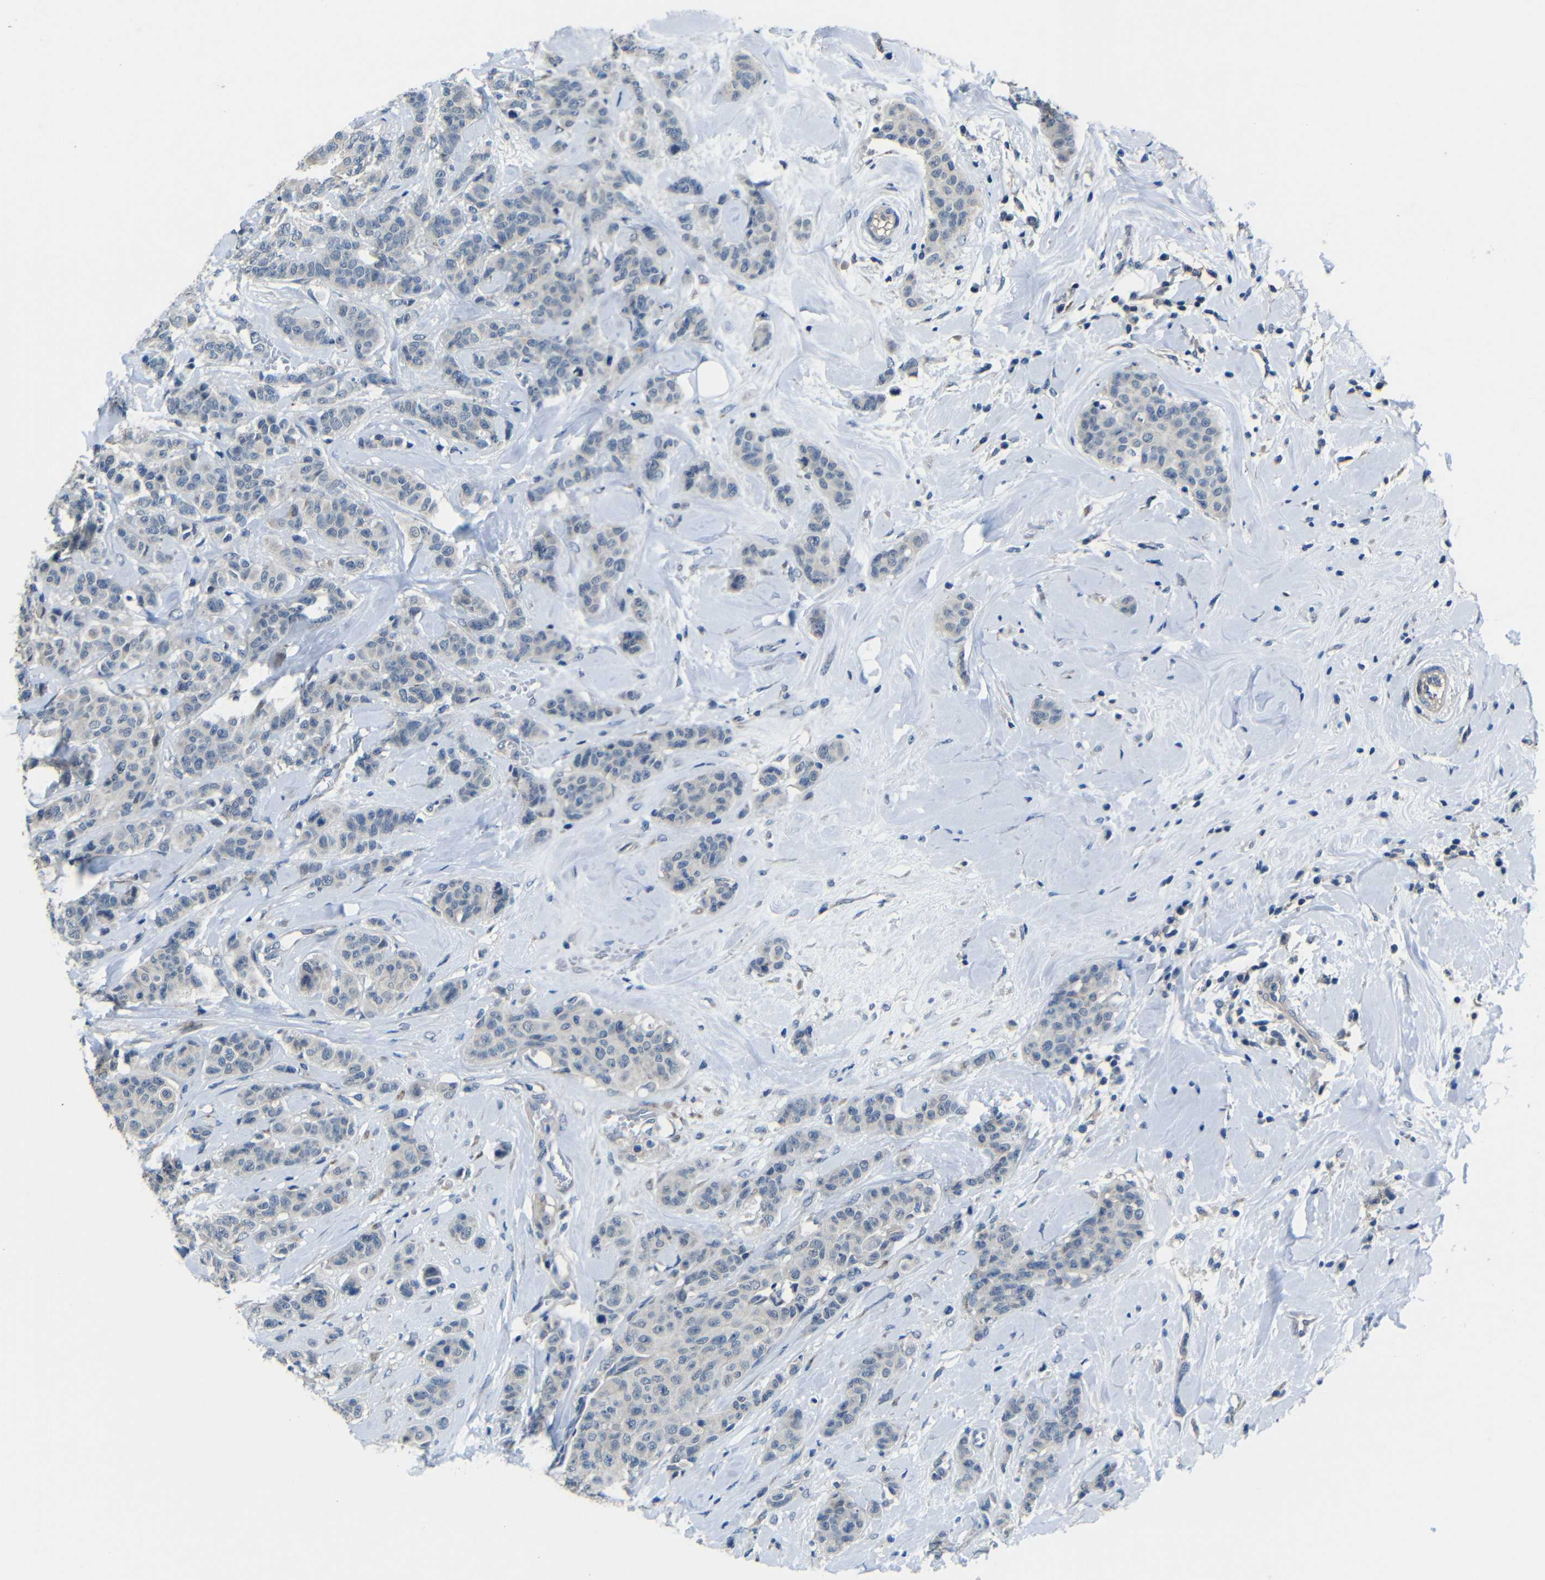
{"staining": {"intensity": "negative", "quantity": "none", "location": "none"}, "tissue": "breast cancer", "cell_type": "Tumor cells", "image_type": "cancer", "snomed": [{"axis": "morphology", "description": "Normal tissue, NOS"}, {"axis": "morphology", "description": "Duct carcinoma"}, {"axis": "topography", "description": "Breast"}], "caption": "Infiltrating ductal carcinoma (breast) stained for a protein using immunohistochemistry (IHC) reveals no staining tumor cells.", "gene": "ZNF90", "patient": {"sex": "female", "age": 40}}